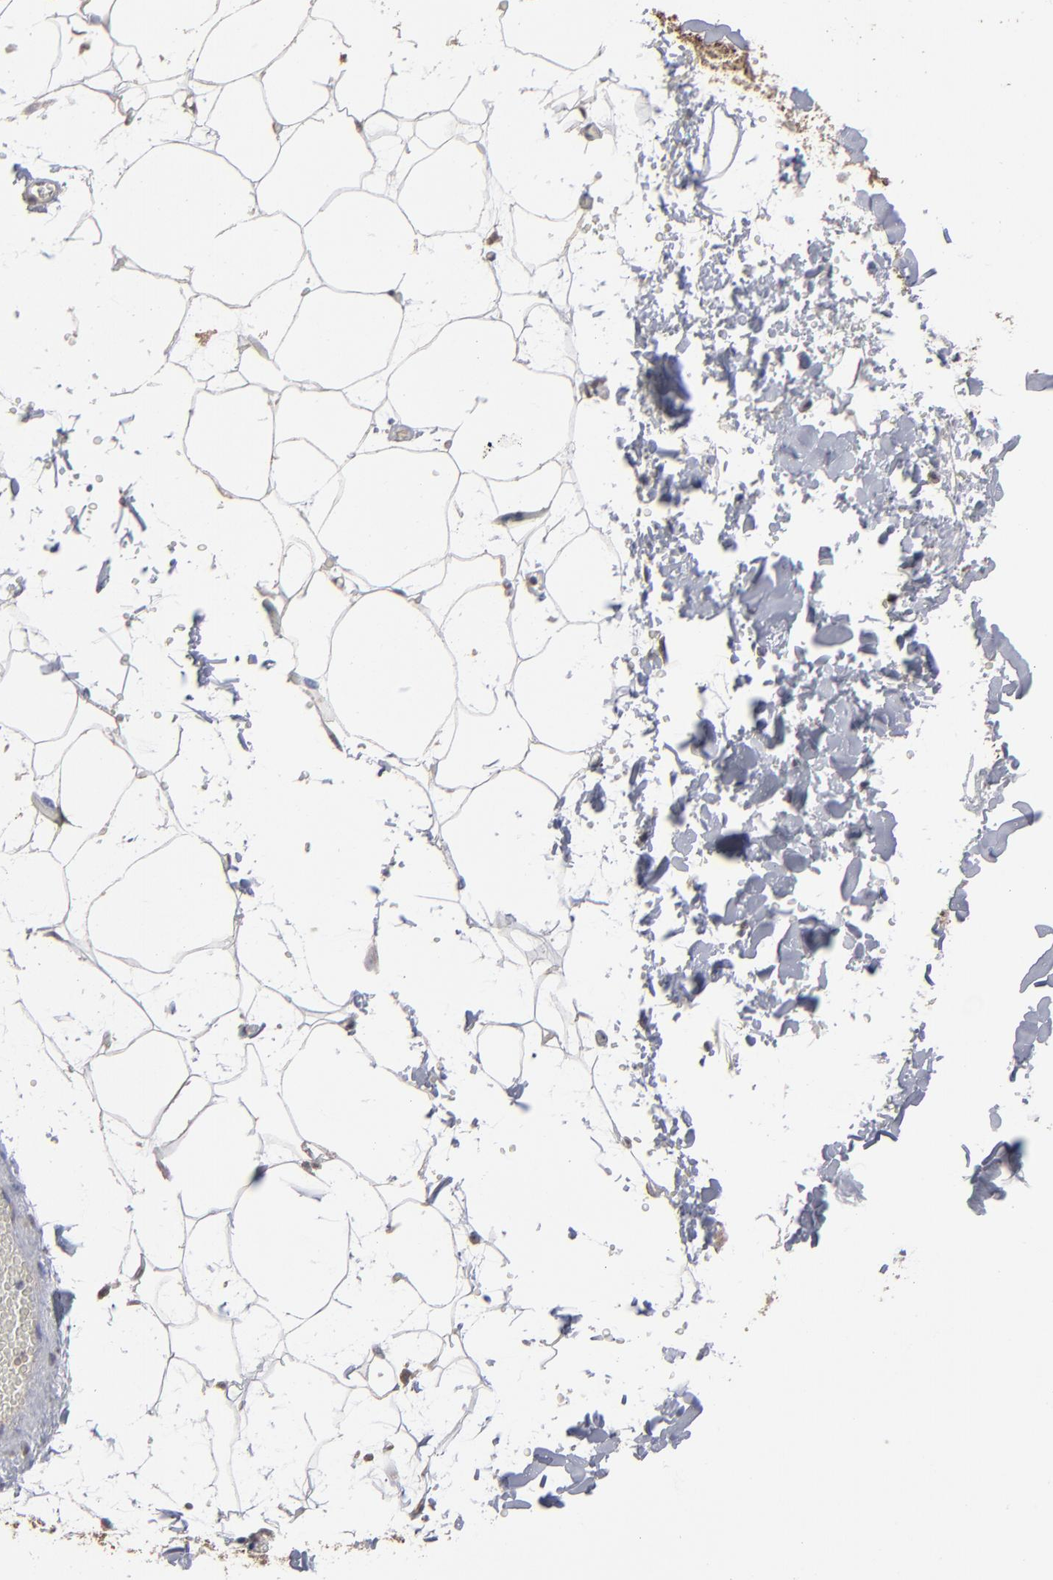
{"staining": {"intensity": "moderate", "quantity": "<25%", "location": "cytoplasmic/membranous"}, "tissue": "adipose tissue", "cell_type": "Adipocytes", "image_type": "normal", "snomed": [{"axis": "morphology", "description": "Normal tissue, NOS"}, {"axis": "topography", "description": "Soft tissue"}], "caption": "A micrograph showing moderate cytoplasmic/membranous positivity in approximately <25% of adipocytes in benign adipose tissue, as visualized by brown immunohistochemical staining.", "gene": "SLC22A17", "patient": {"sex": "male", "age": 72}}